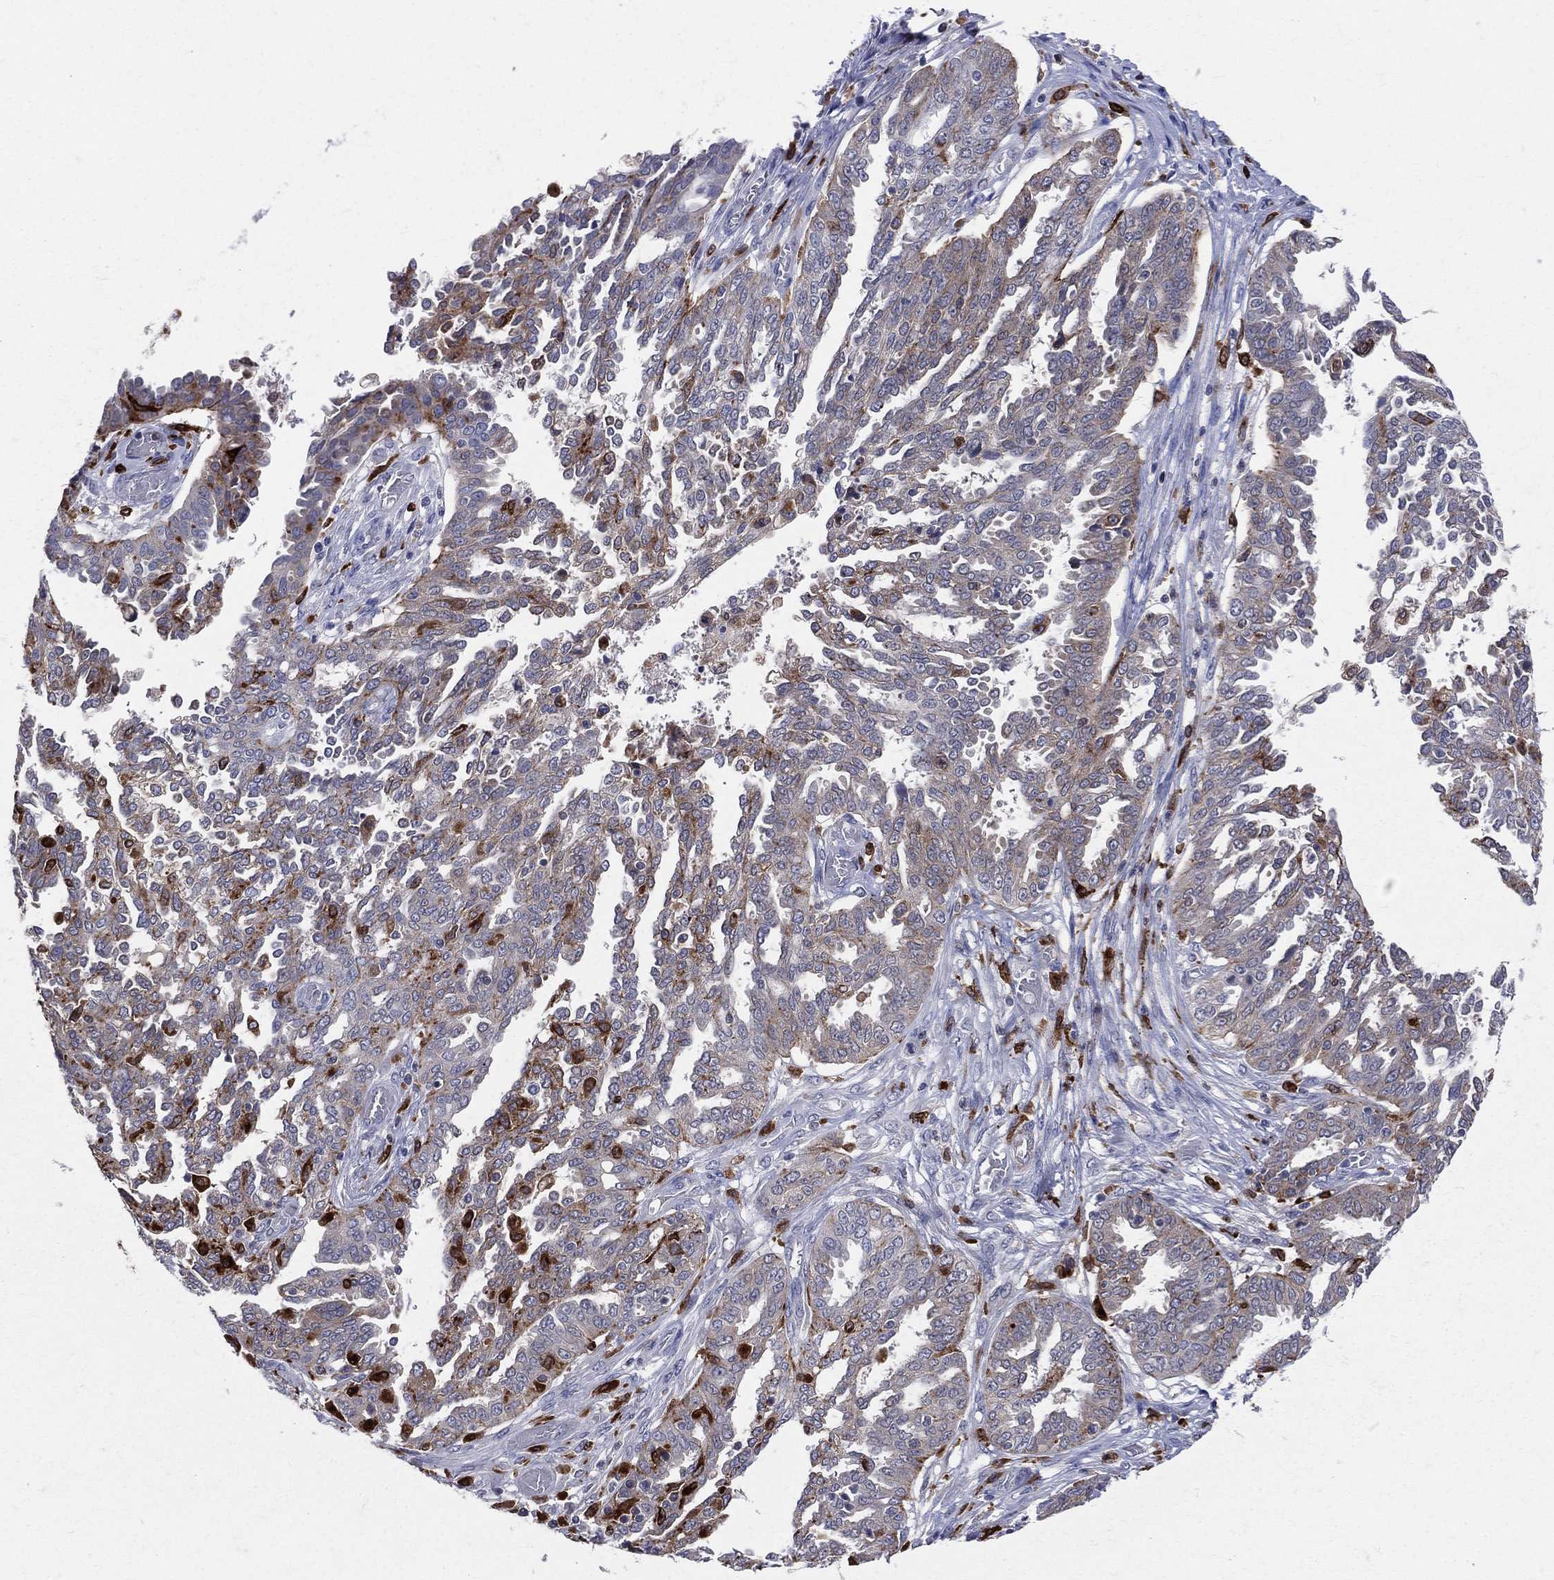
{"staining": {"intensity": "moderate", "quantity": "<25%", "location": "cytoplasmic/membranous"}, "tissue": "ovarian cancer", "cell_type": "Tumor cells", "image_type": "cancer", "snomed": [{"axis": "morphology", "description": "Cystadenocarcinoma, serous, NOS"}, {"axis": "topography", "description": "Ovary"}], "caption": "Human ovarian cancer stained for a protein (brown) reveals moderate cytoplasmic/membranous positive staining in about <25% of tumor cells.", "gene": "CD74", "patient": {"sex": "female", "age": 67}}